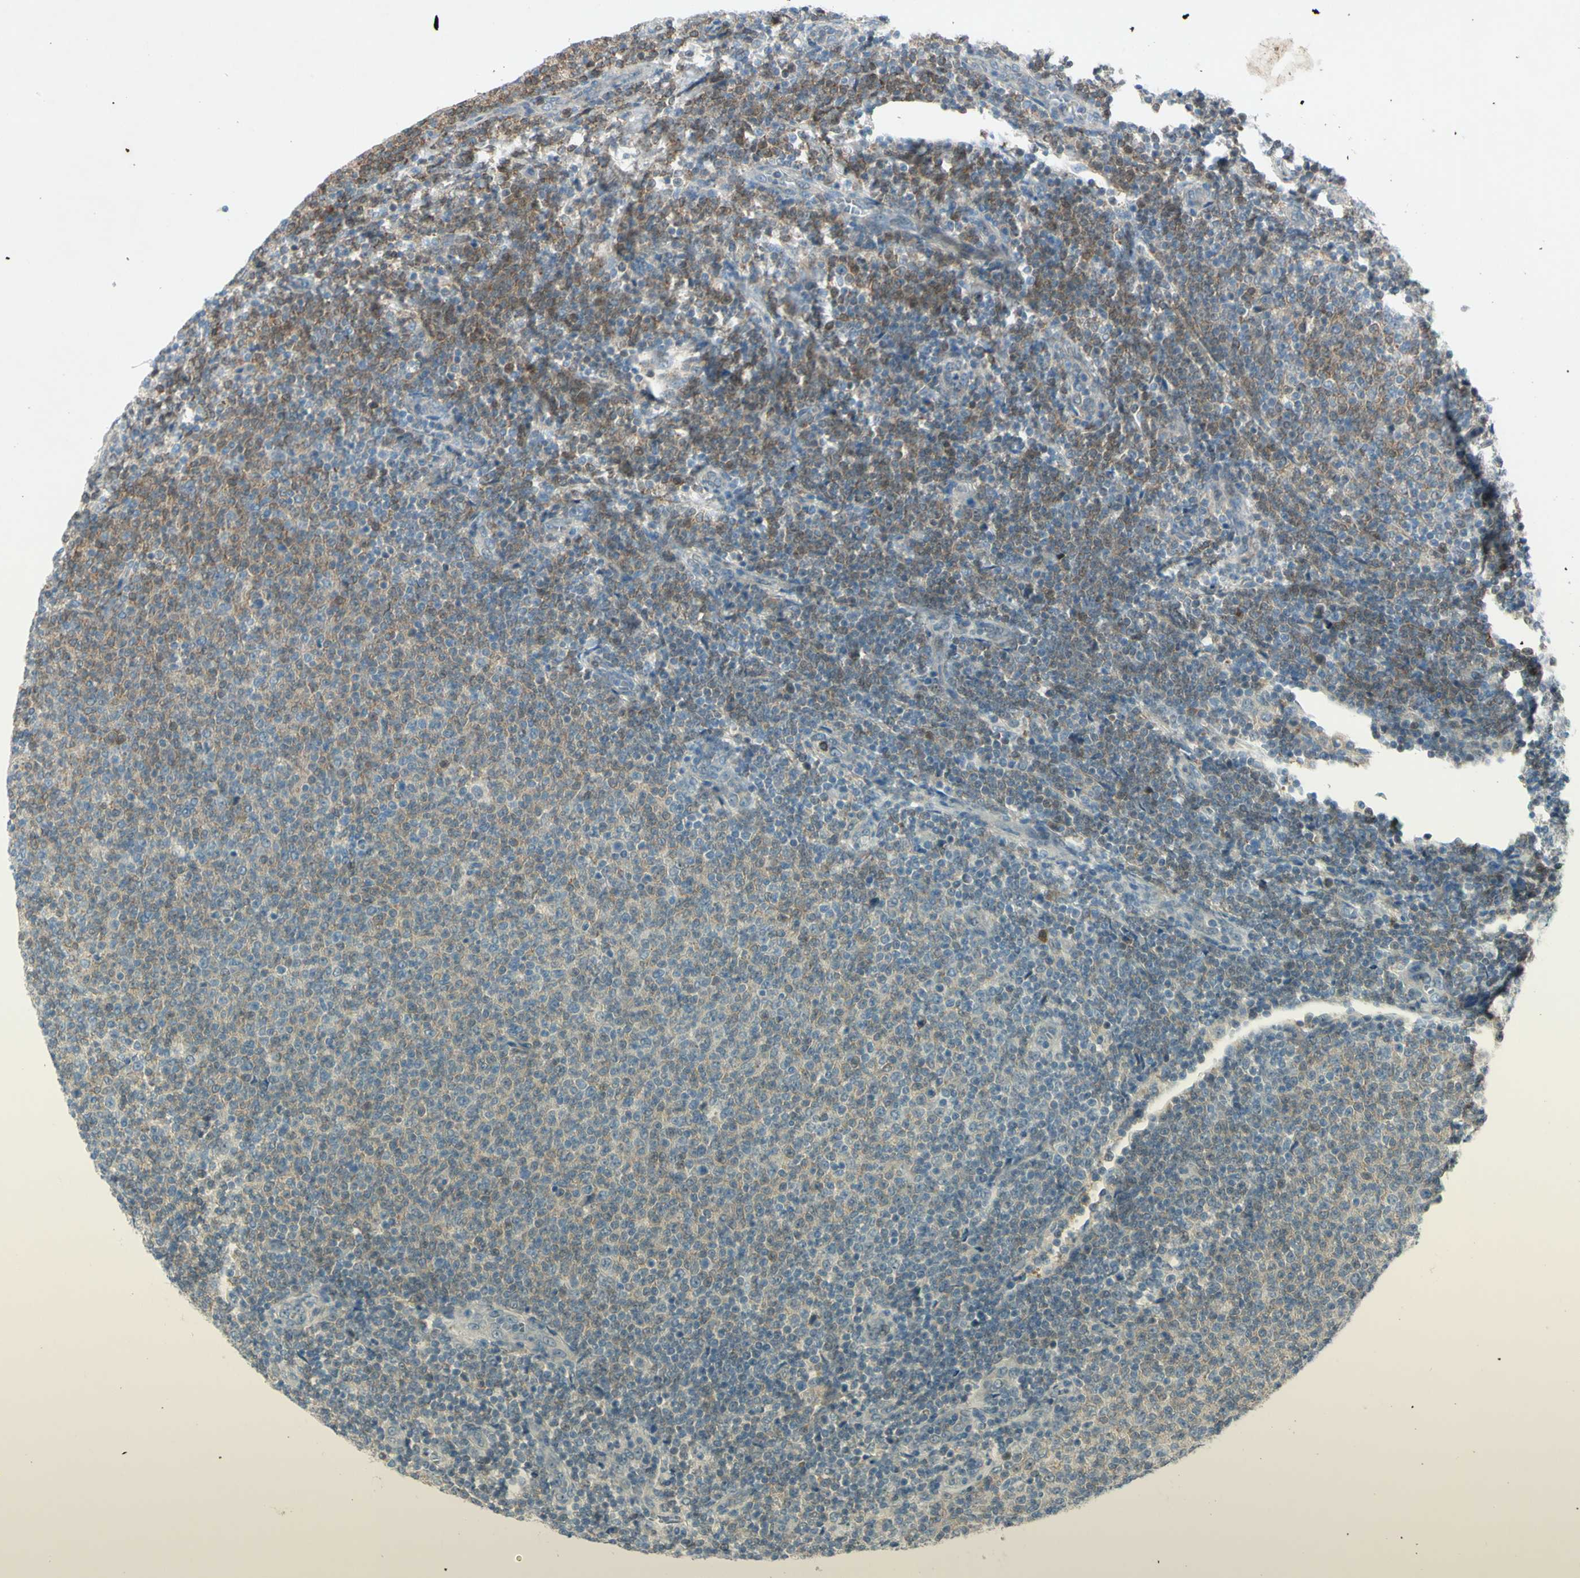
{"staining": {"intensity": "weak", "quantity": ">75%", "location": "cytoplasmic/membranous"}, "tissue": "lymphoma", "cell_type": "Tumor cells", "image_type": "cancer", "snomed": [{"axis": "morphology", "description": "Malignant lymphoma, non-Hodgkin's type, Low grade"}, {"axis": "topography", "description": "Lymph node"}], "caption": "IHC (DAB) staining of low-grade malignant lymphoma, non-Hodgkin's type shows weak cytoplasmic/membranous protein staining in about >75% of tumor cells.", "gene": "C1orf159", "patient": {"sex": "male", "age": 66}}